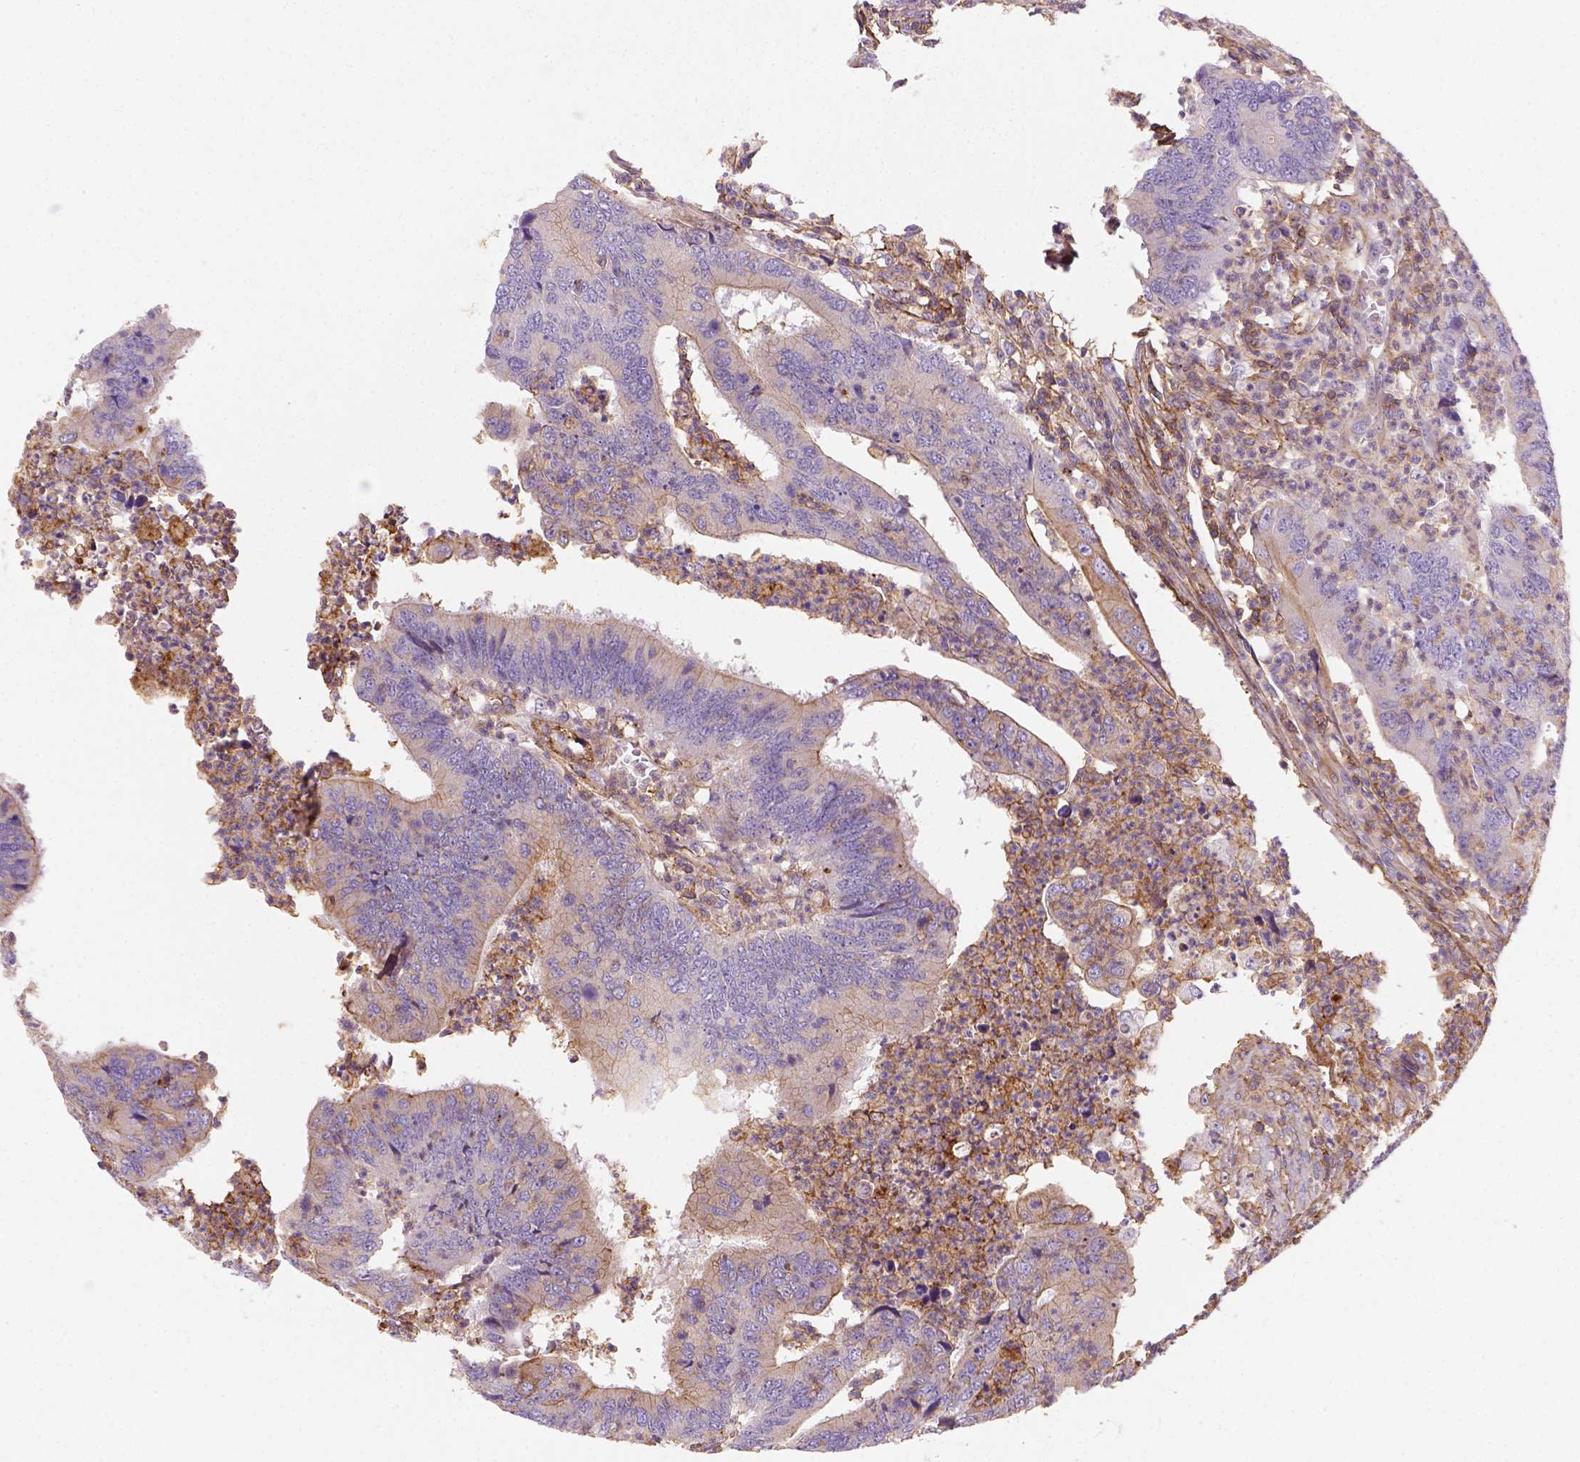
{"staining": {"intensity": "moderate", "quantity": "<25%", "location": "cytoplasmic/membranous"}, "tissue": "colorectal cancer", "cell_type": "Tumor cells", "image_type": "cancer", "snomed": [{"axis": "morphology", "description": "Adenocarcinoma, NOS"}, {"axis": "topography", "description": "Colon"}], "caption": "Human colorectal cancer (adenocarcinoma) stained with a protein marker displays moderate staining in tumor cells.", "gene": "GPRC5D", "patient": {"sex": "female", "age": 67}}